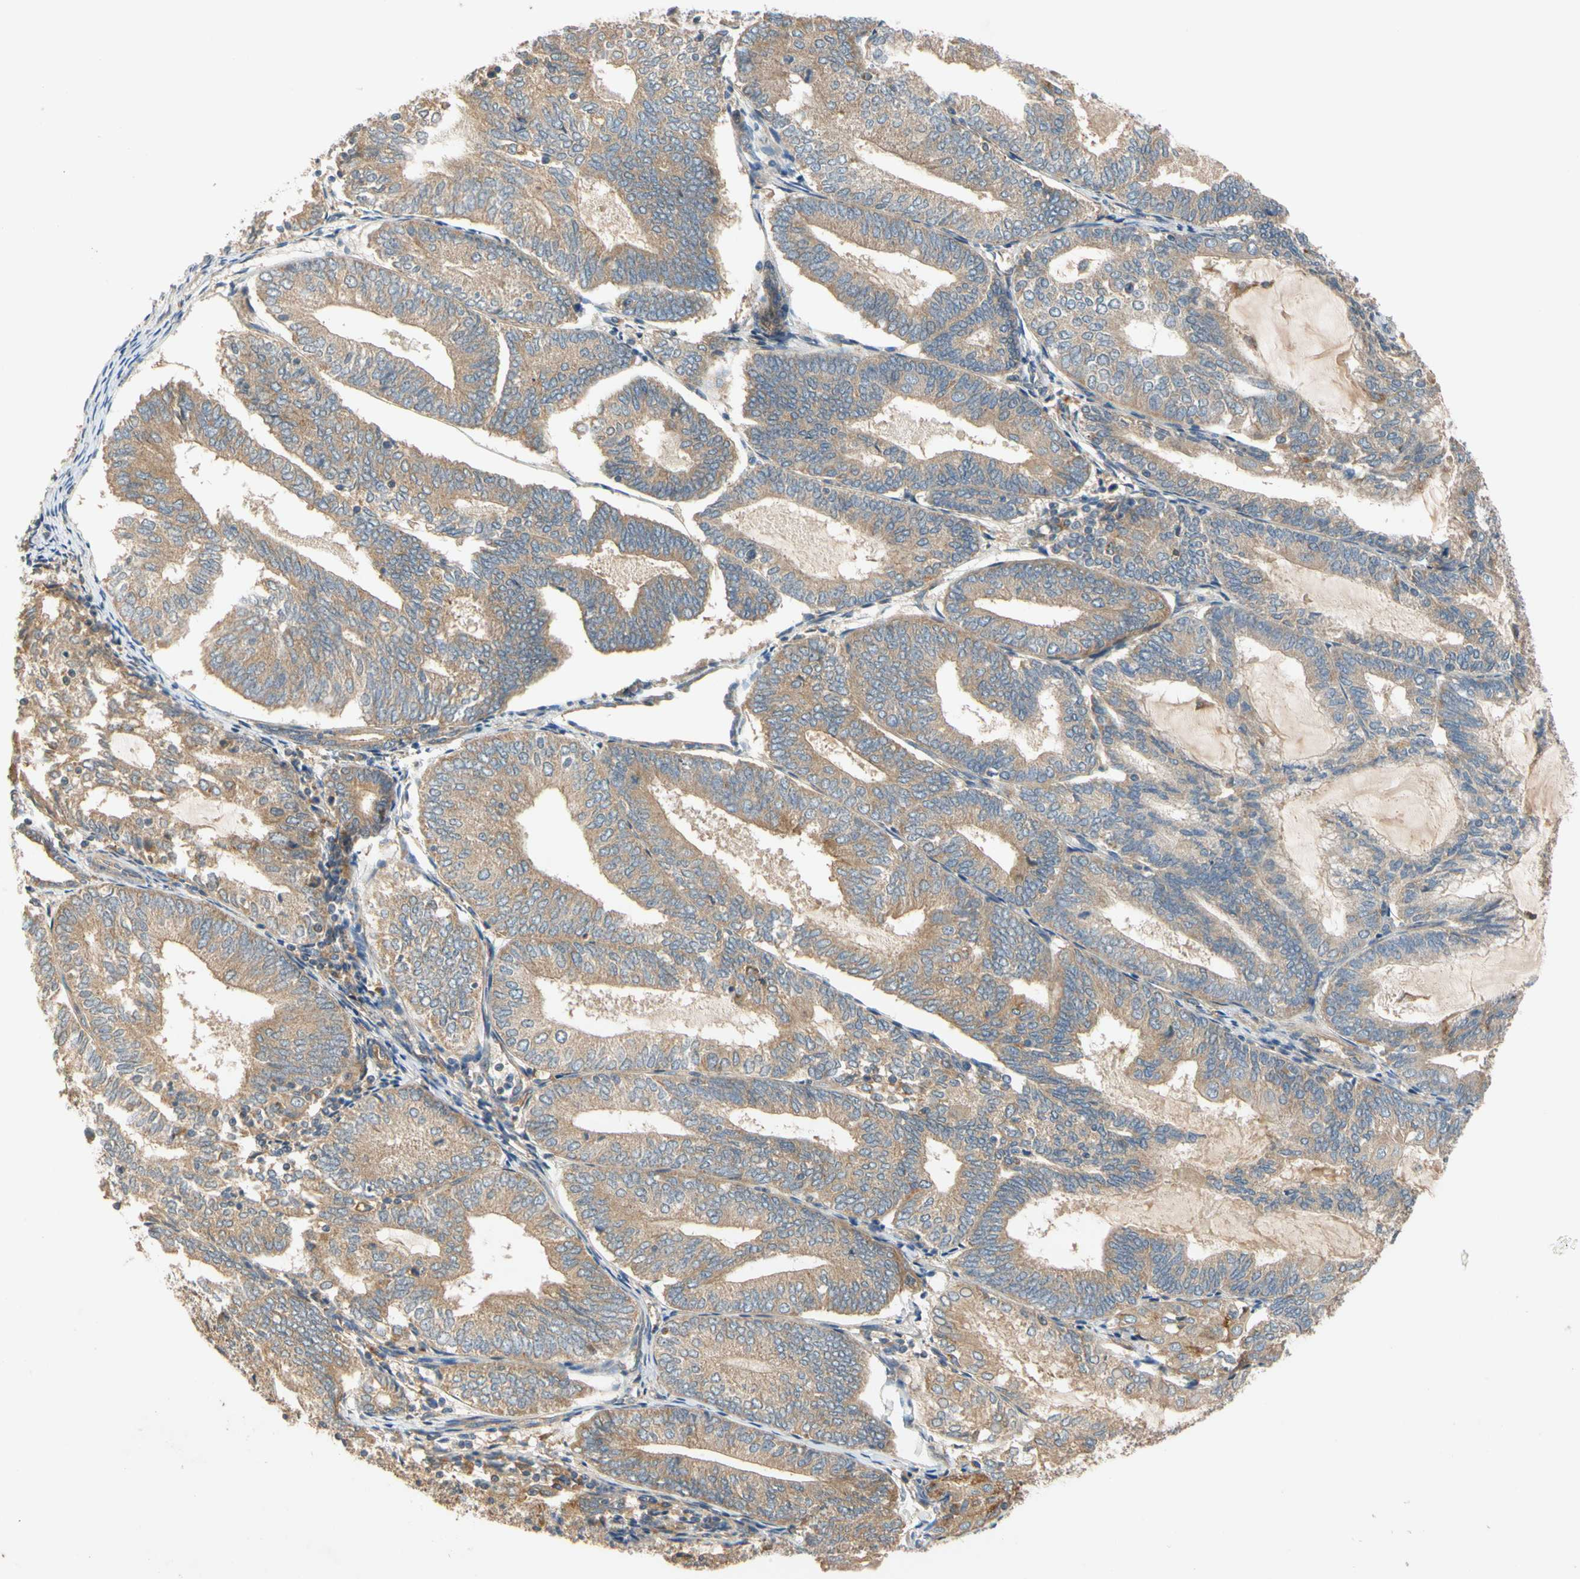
{"staining": {"intensity": "moderate", "quantity": ">75%", "location": "cytoplasmic/membranous"}, "tissue": "endometrial cancer", "cell_type": "Tumor cells", "image_type": "cancer", "snomed": [{"axis": "morphology", "description": "Adenocarcinoma, NOS"}, {"axis": "topography", "description": "Endometrium"}], "caption": "Immunohistochemical staining of endometrial cancer (adenocarcinoma) displays moderate cytoplasmic/membranous protein positivity in approximately >75% of tumor cells. Nuclei are stained in blue.", "gene": "USP46", "patient": {"sex": "female", "age": 81}}